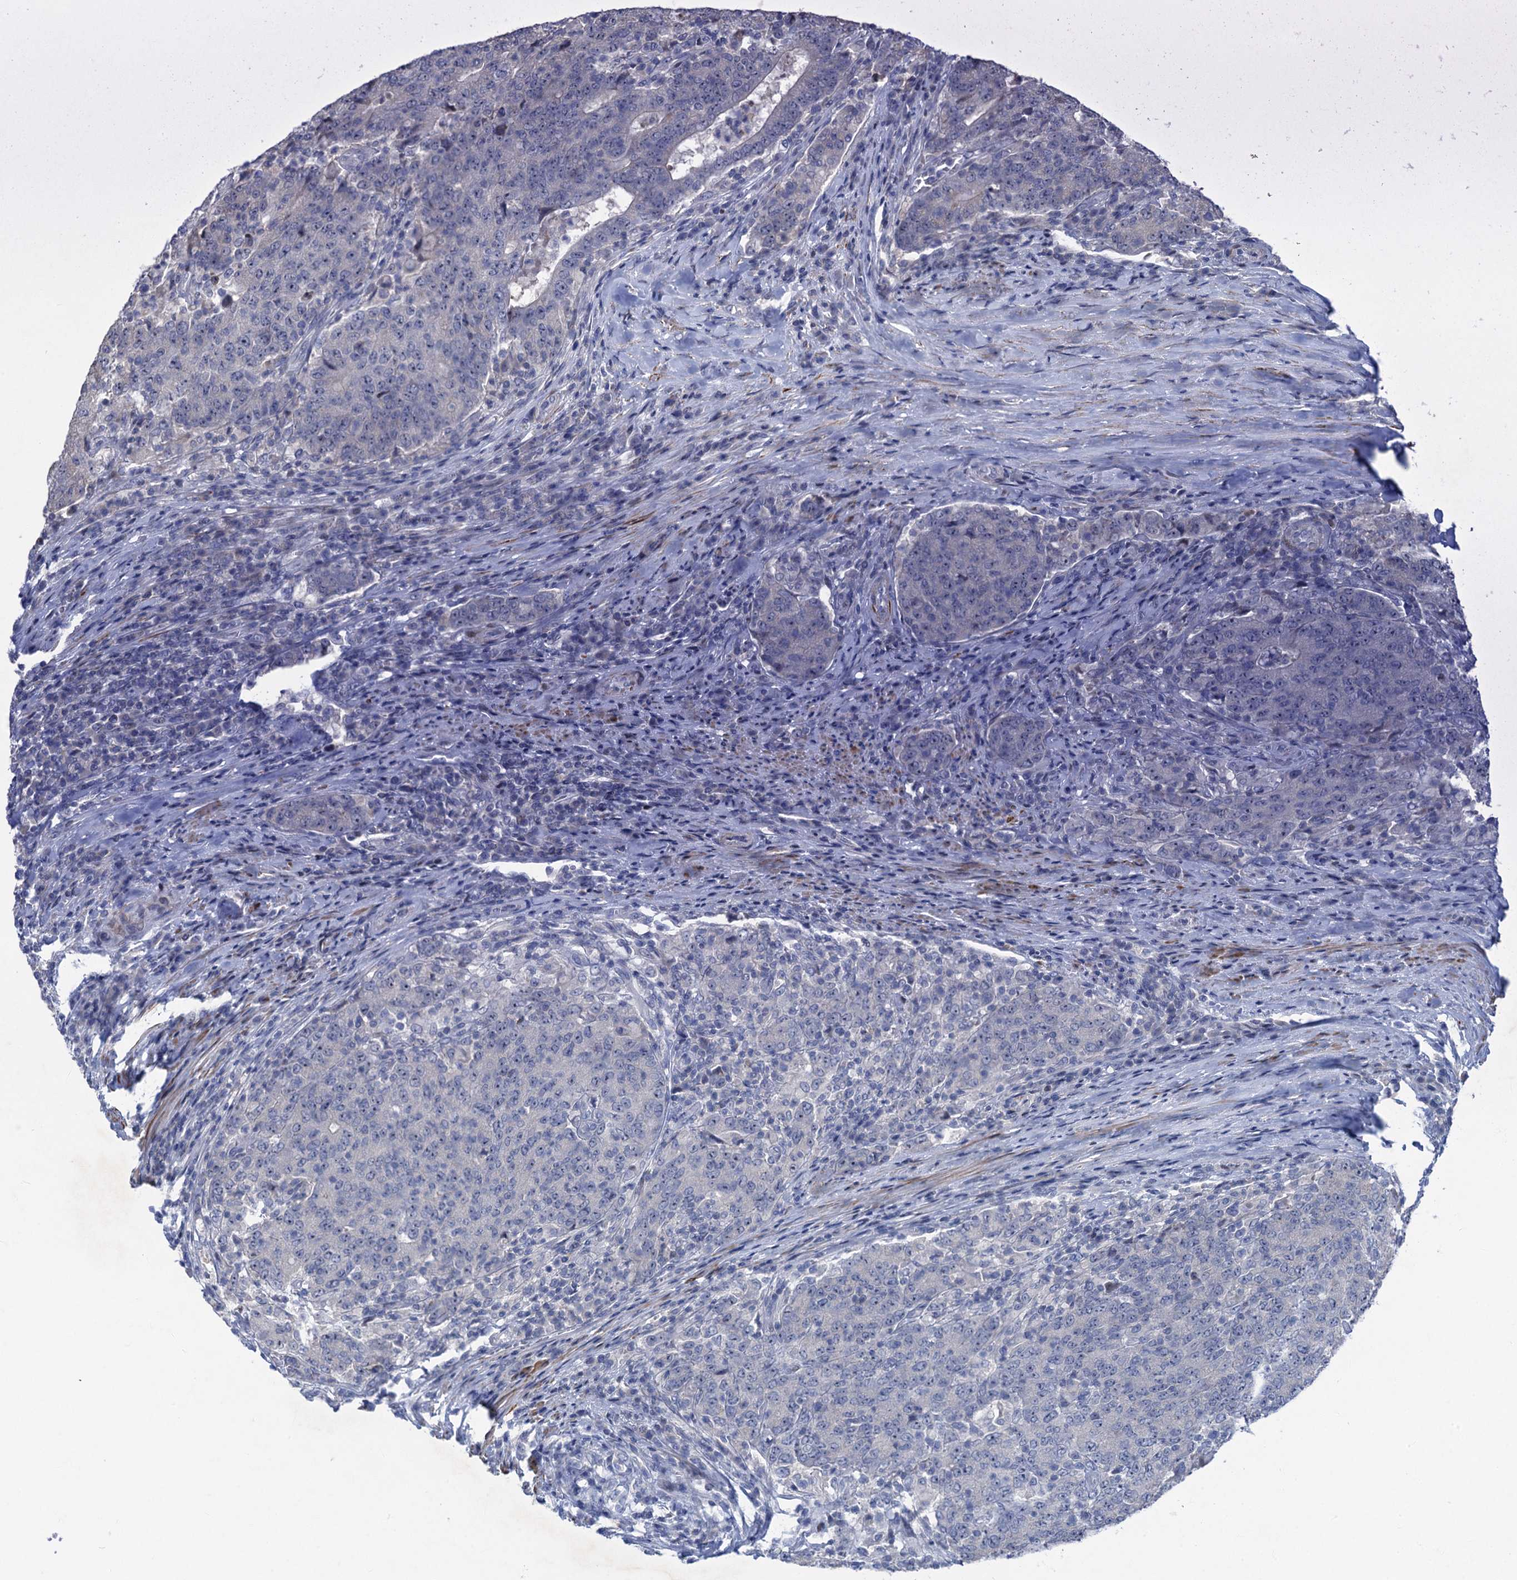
{"staining": {"intensity": "negative", "quantity": "none", "location": "none"}, "tissue": "colorectal cancer", "cell_type": "Tumor cells", "image_type": "cancer", "snomed": [{"axis": "morphology", "description": "Adenocarcinoma, NOS"}, {"axis": "topography", "description": "Colon"}], "caption": "This is a histopathology image of immunohistochemistry (IHC) staining of adenocarcinoma (colorectal), which shows no staining in tumor cells.", "gene": "ESYT3", "patient": {"sex": "female", "age": 75}}